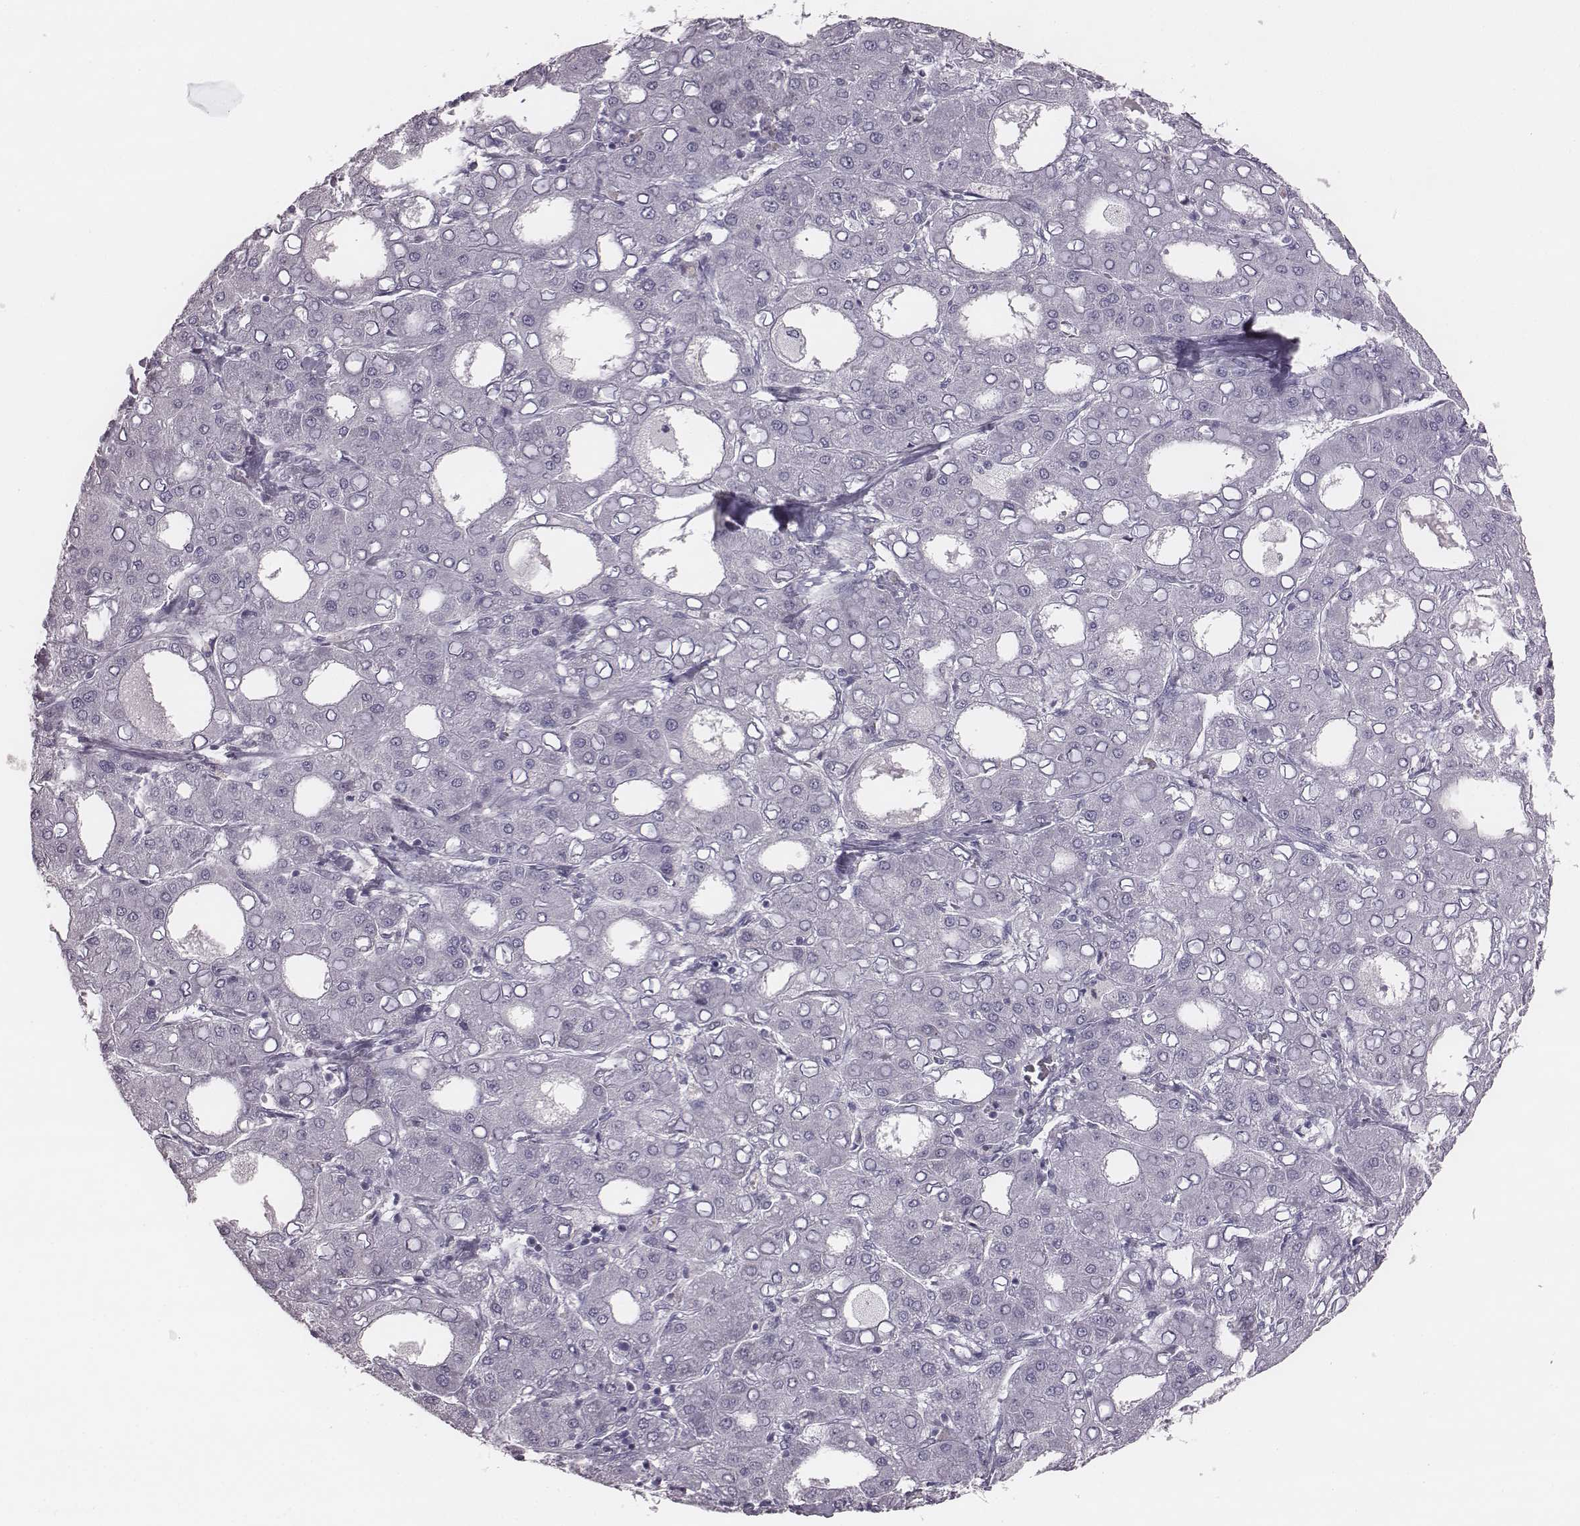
{"staining": {"intensity": "negative", "quantity": "none", "location": "none"}, "tissue": "liver cancer", "cell_type": "Tumor cells", "image_type": "cancer", "snomed": [{"axis": "morphology", "description": "Carcinoma, Hepatocellular, NOS"}, {"axis": "topography", "description": "Liver"}], "caption": "Immunohistochemical staining of human hepatocellular carcinoma (liver) displays no significant expression in tumor cells. (DAB (3,3'-diaminobenzidine) immunohistochemistry (IHC), high magnification).", "gene": "PDE8B", "patient": {"sex": "male", "age": 65}}